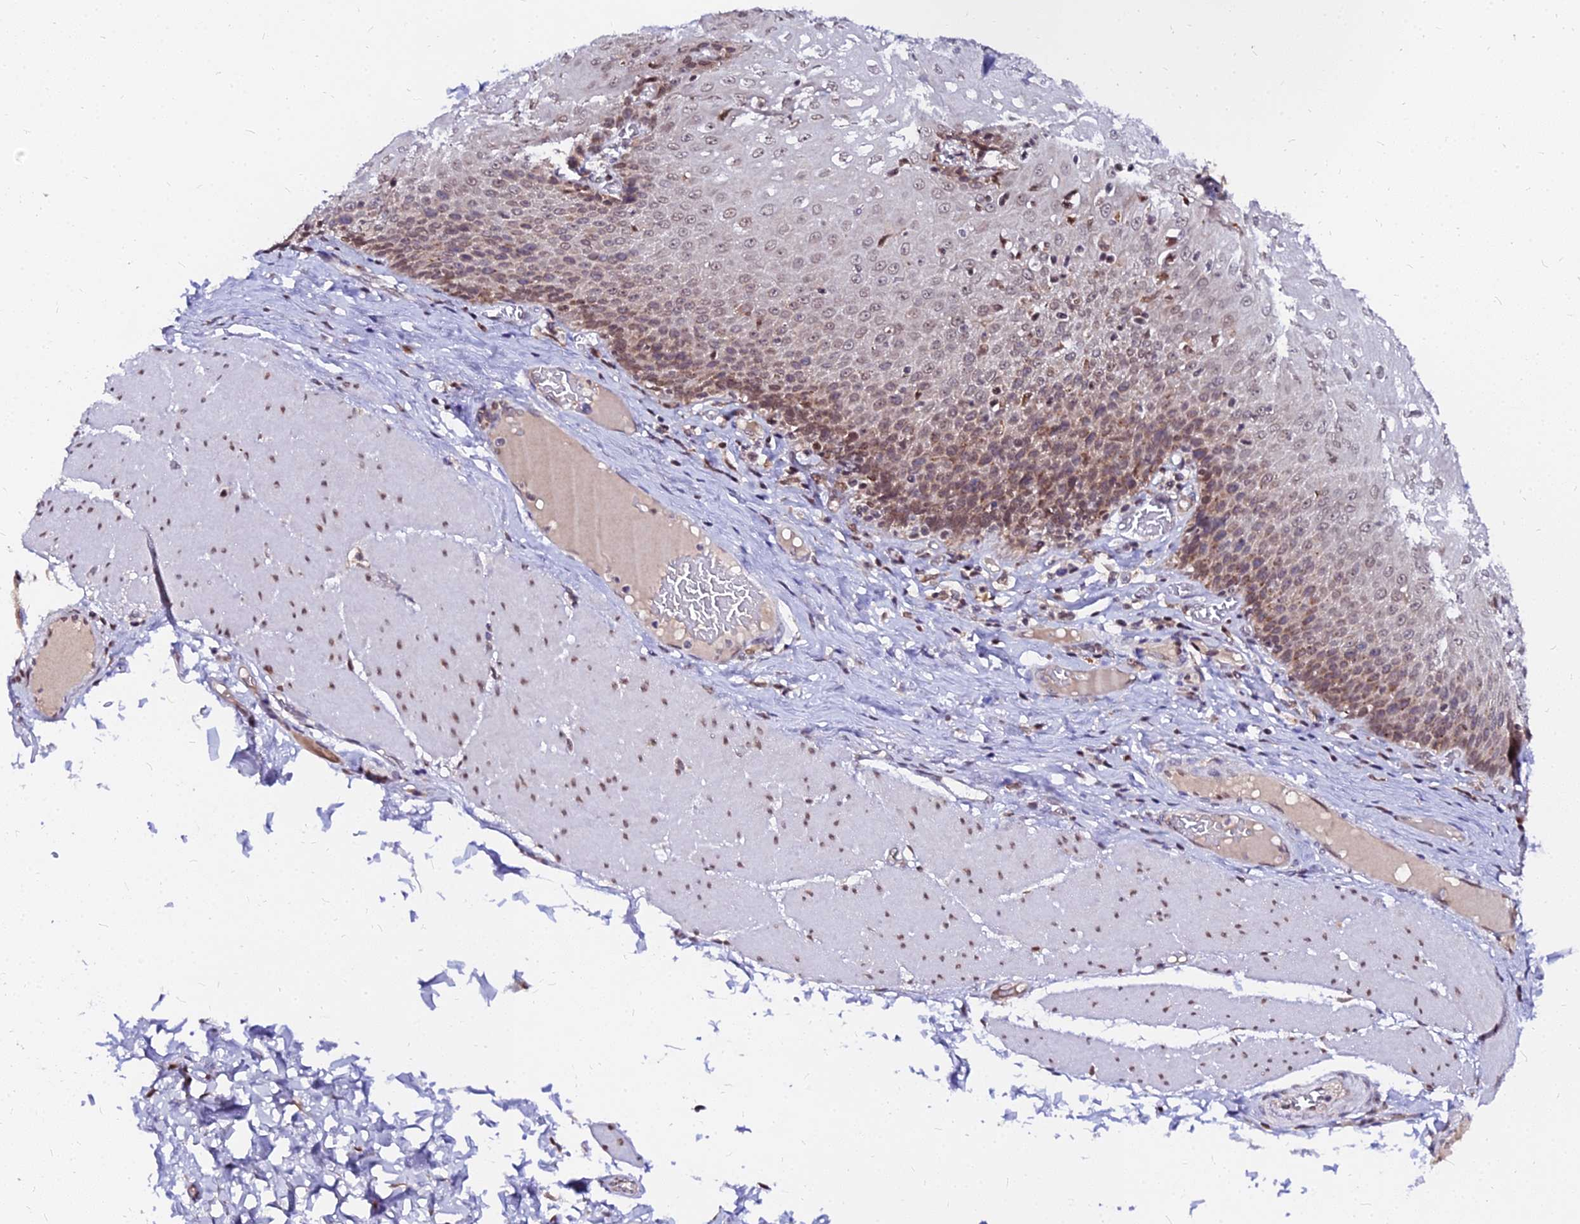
{"staining": {"intensity": "moderate", "quantity": ">75%", "location": "cytoplasmic/membranous,nuclear"}, "tissue": "esophagus", "cell_type": "Squamous epithelial cells", "image_type": "normal", "snomed": [{"axis": "morphology", "description": "Normal tissue, NOS"}, {"axis": "topography", "description": "Esophagus"}], "caption": "Unremarkable esophagus displays moderate cytoplasmic/membranous,nuclear positivity in about >75% of squamous epithelial cells (Stains: DAB (3,3'-diaminobenzidine) in brown, nuclei in blue, Microscopy: brightfield microscopy at high magnification)..", "gene": "RNF121", "patient": {"sex": "male", "age": 60}}